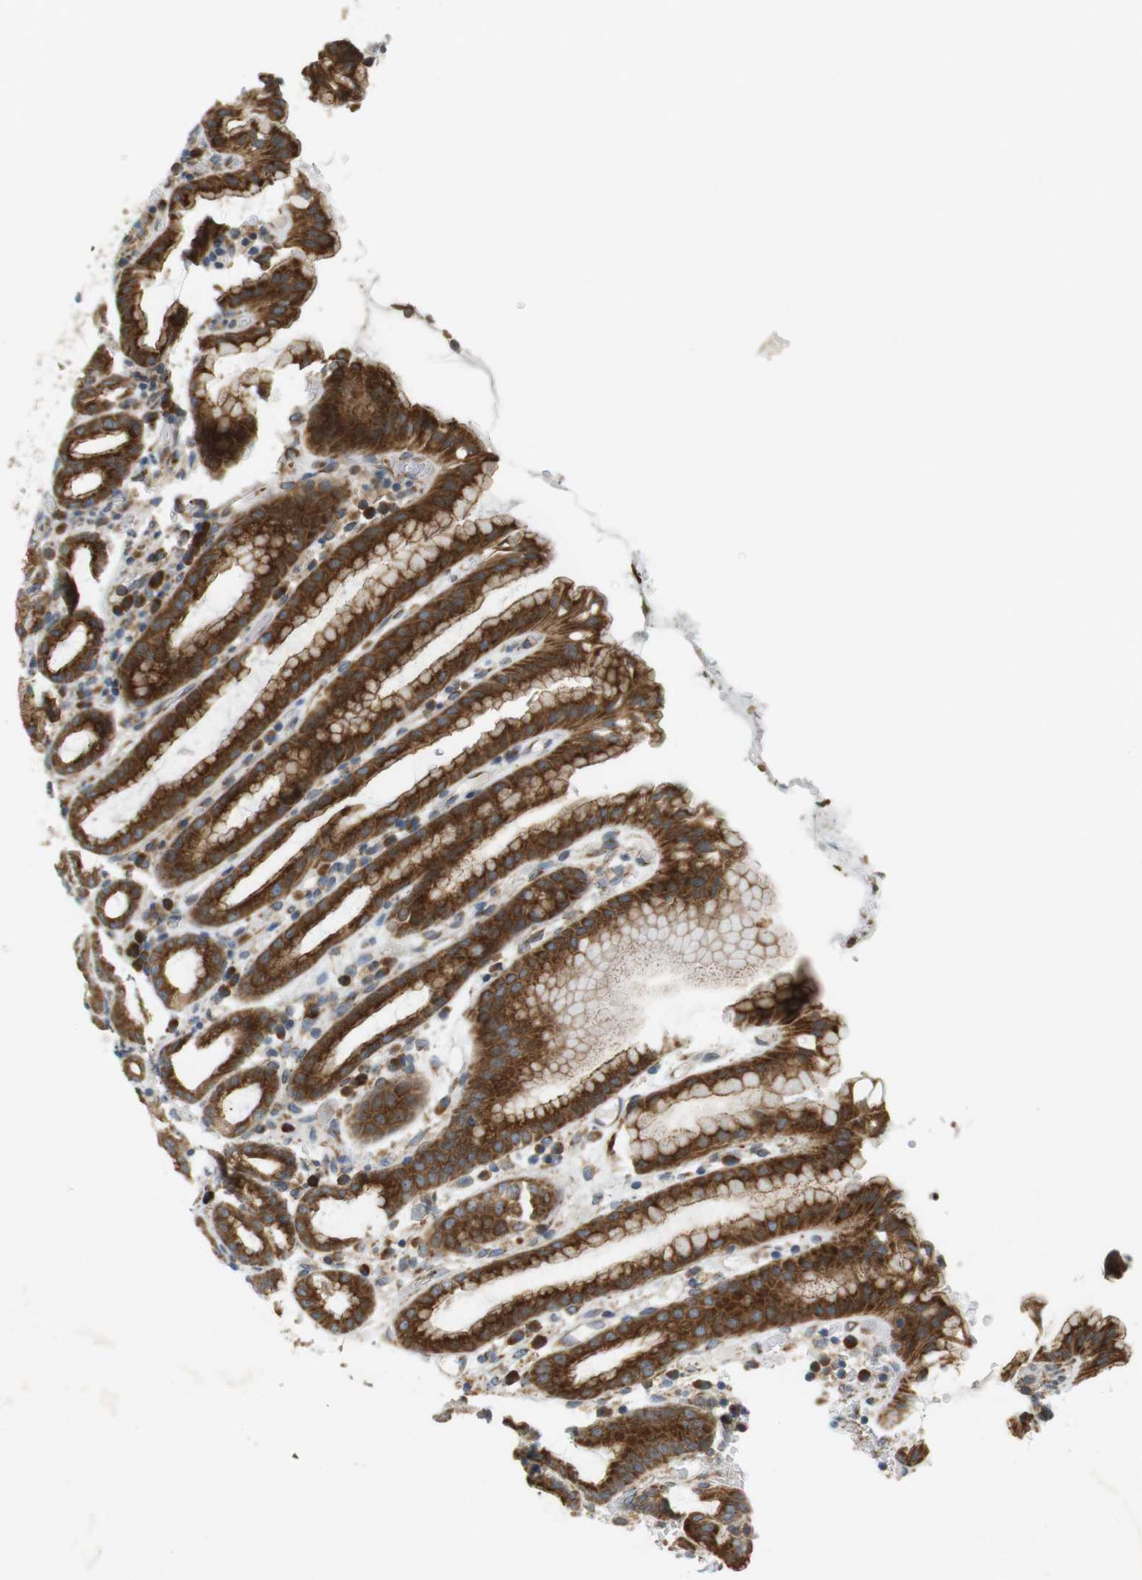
{"staining": {"intensity": "strong", "quantity": ">75%", "location": "cytoplasmic/membranous"}, "tissue": "stomach", "cell_type": "Glandular cells", "image_type": "normal", "snomed": [{"axis": "morphology", "description": "Normal tissue, NOS"}, {"axis": "topography", "description": "Stomach, upper"}], "caption": "Strong cytoplasmic/membranous protein expression is present in about >75% of glandular cells in stomach.", "gene": "SLC41A1", "patient": {"sex": "male", "age": 68}}